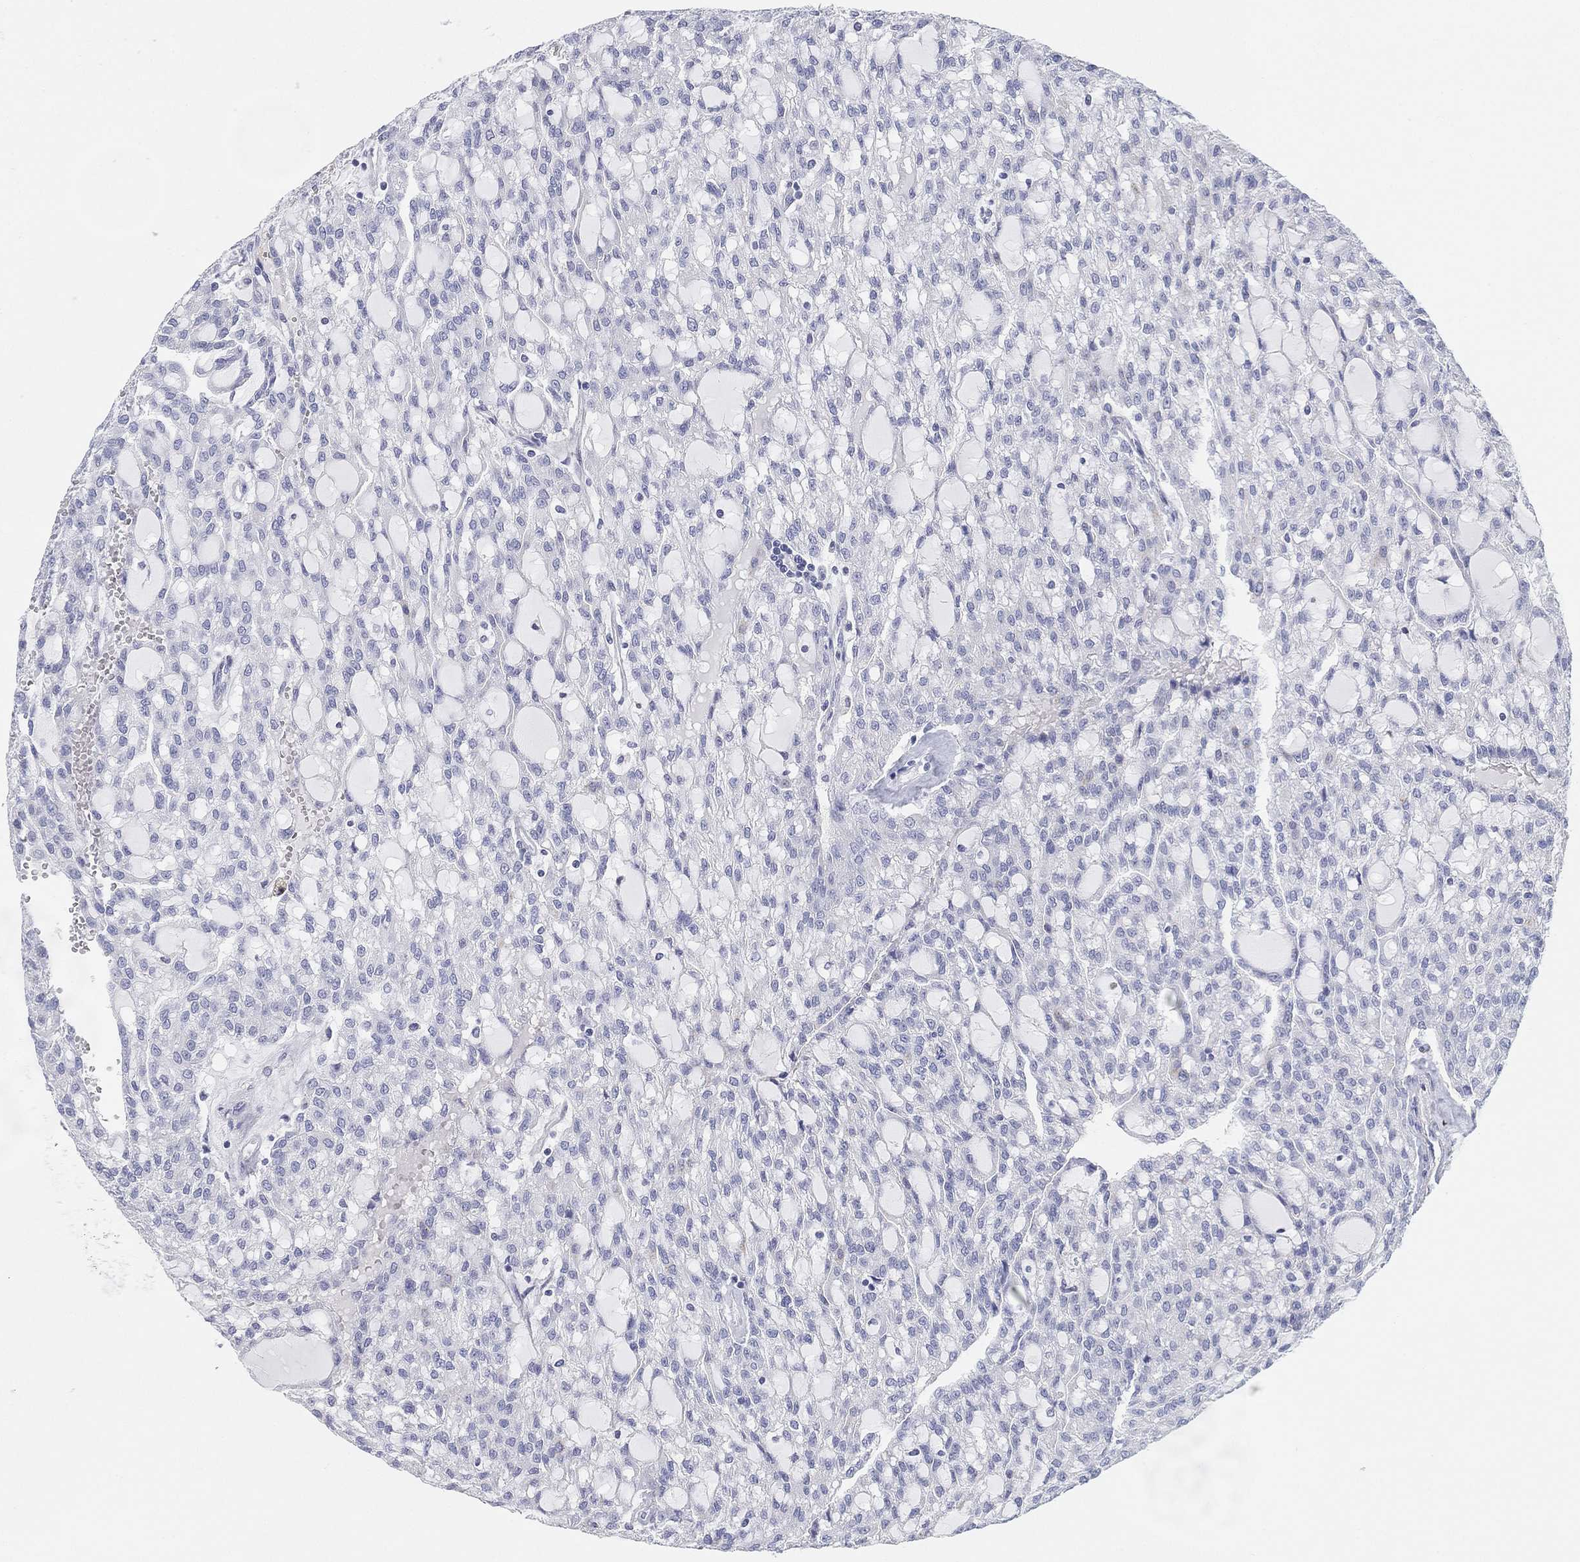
{"staining": {"intensity": "negative", "quantity": "none", "location": "none"}, "tissue": "renal cancer", "cell_type": "Tumor cells", "image_type": "cancer", "snomed": [{"axis": "morphology", "description": "Adenocarcinoma, NOS"}, {"axis": "topography", "description": "Kidney"}], "caption": "Immunohistochemistry (IHC) histopathology image of human renal cancer stained for a protein (brown), which reveals no expression in tumor cells.", "gene": "GPR61", "patient": {"sex": "male", "age": 63}}